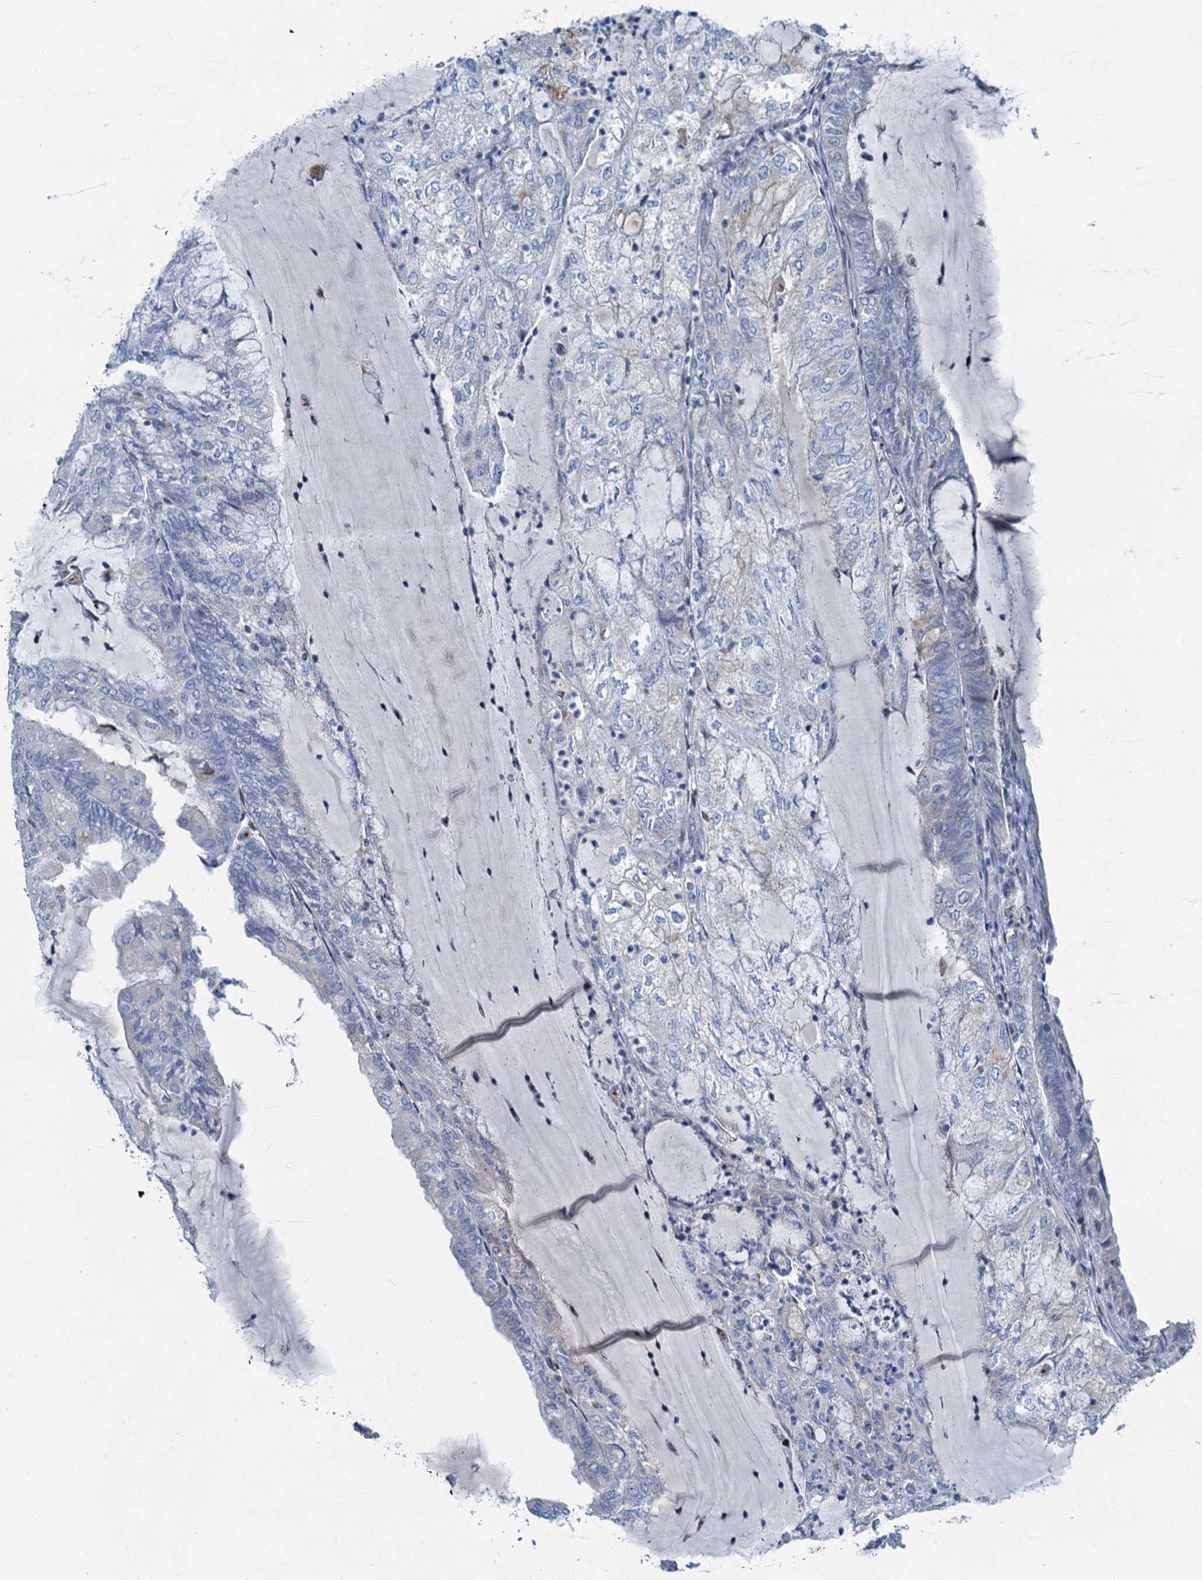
{"staining": {"intensity": "negative", "quantity": "none", "location": "none"}, "tissue": "endometrial cancer", "cell_type": "Tumor cells", "image_type": "cancer", "snomed": [{"axis": "morphology", "description": "Adenocarcinoma, NOS"}, {"axis": "topography", "description": "Endometrium"}], "caption": "DAB (3,3'-diaminobenzidine) immunohistochemical staining of endometrial cancer reveals no significant staining in tumor cells.", "gene": "LYPD3", "patient": {"sex": "female", "age": 81}}